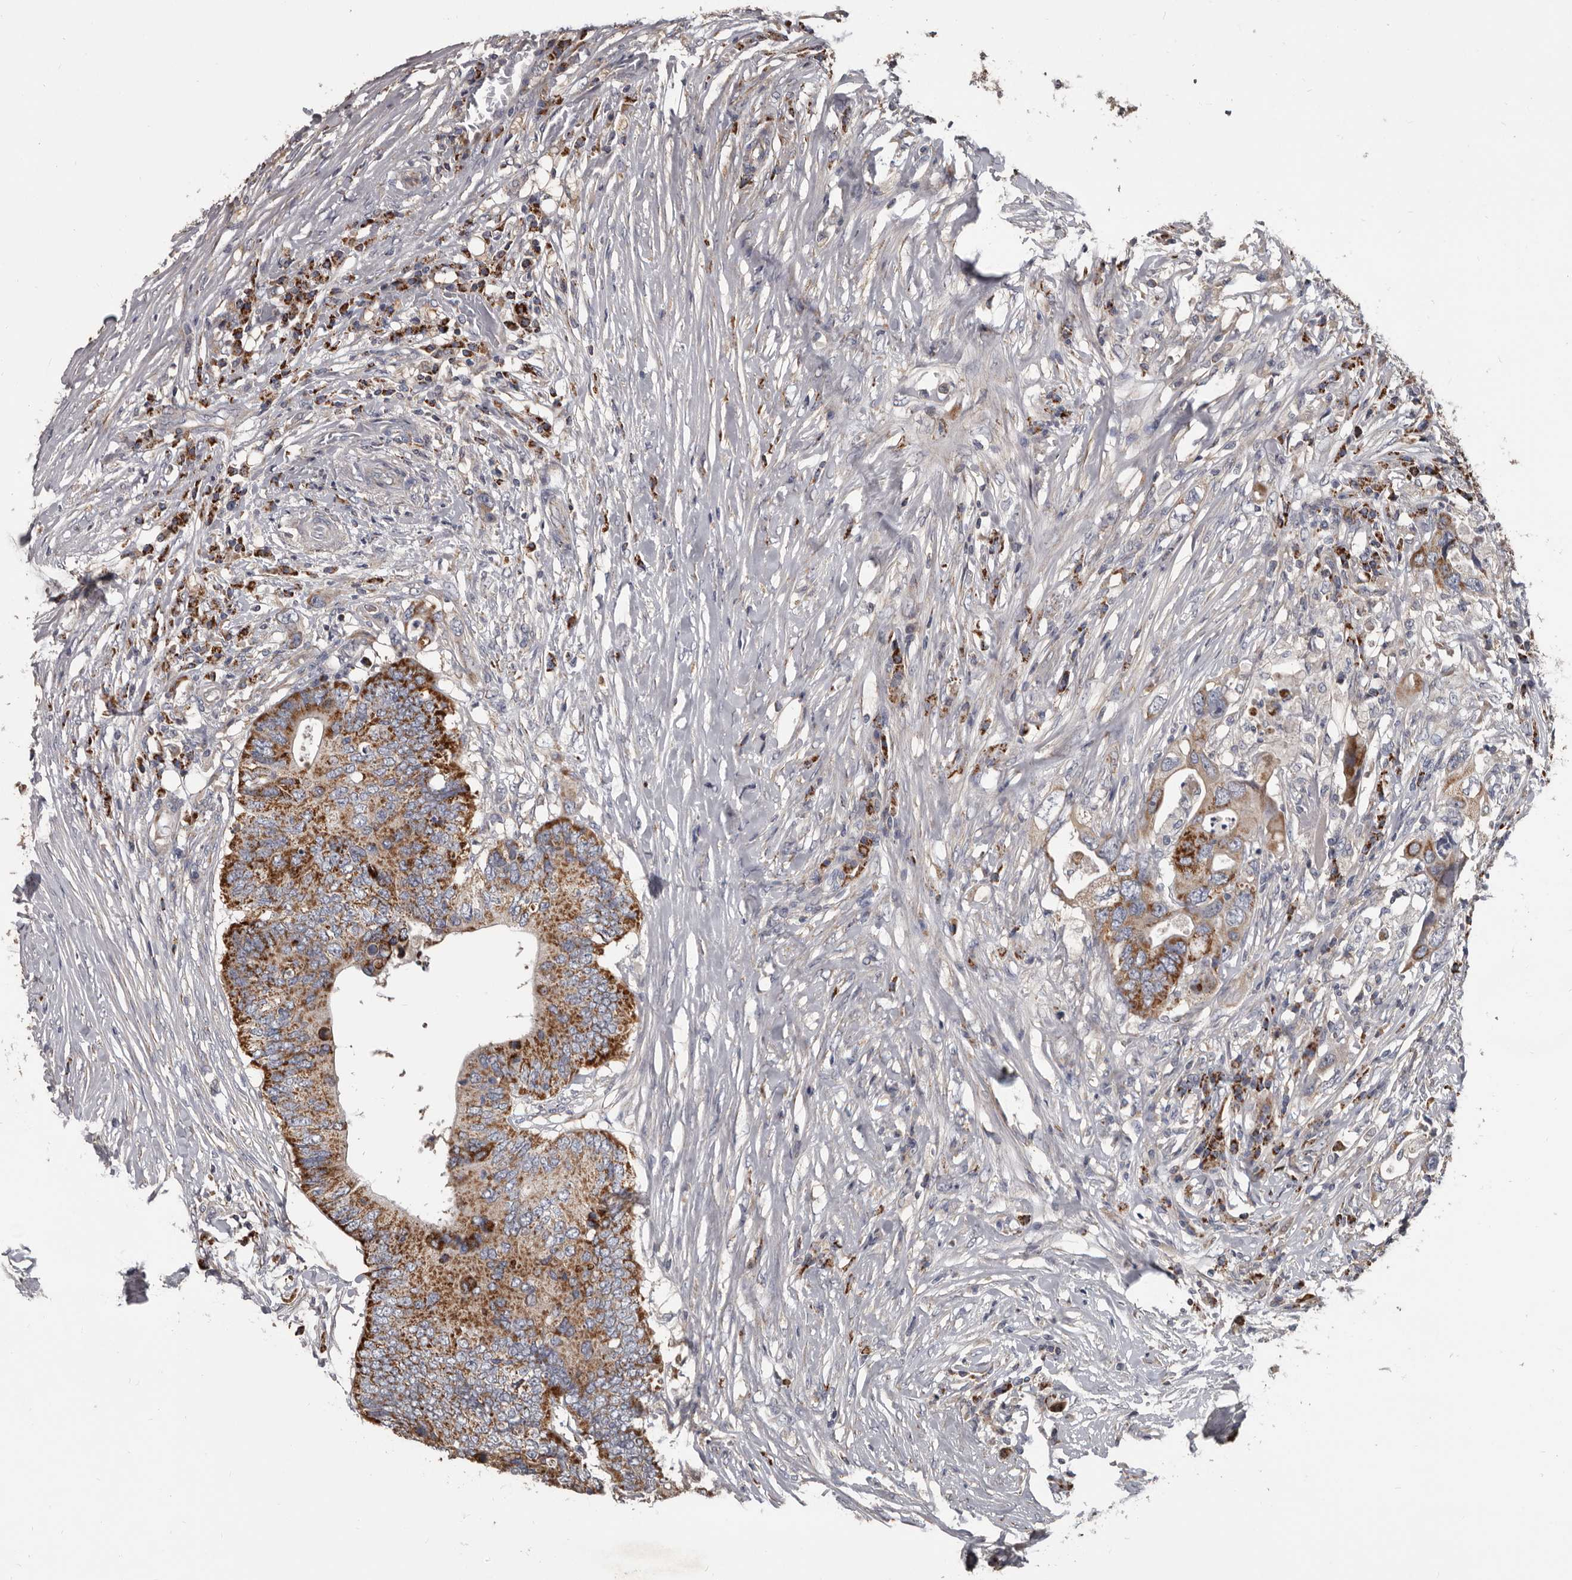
{"staining": {"intensity": "strong", "quantity": ">75%", "location": "cytoplasmic/membranous"}, "tissue": "colorectal cancer", "cell_type": "Tumor cells", "image_type": "cancer", "snomed": [{"axis": "morphology", "description": "Adenocarcinoma, NOS"}, {"axis": "topography", "description": "Colon"}], "caption": "Immunohistochemistry (IHC) histopathology image of colorectal adenocarcinoma stained for a protein (brown), which reveals high levels of strong cytoplasmic/membranous positivity in approximately >75% of tumor cells.", "gene": "ALDH5A1", "patient": {"sex": "male", "age": 71}}